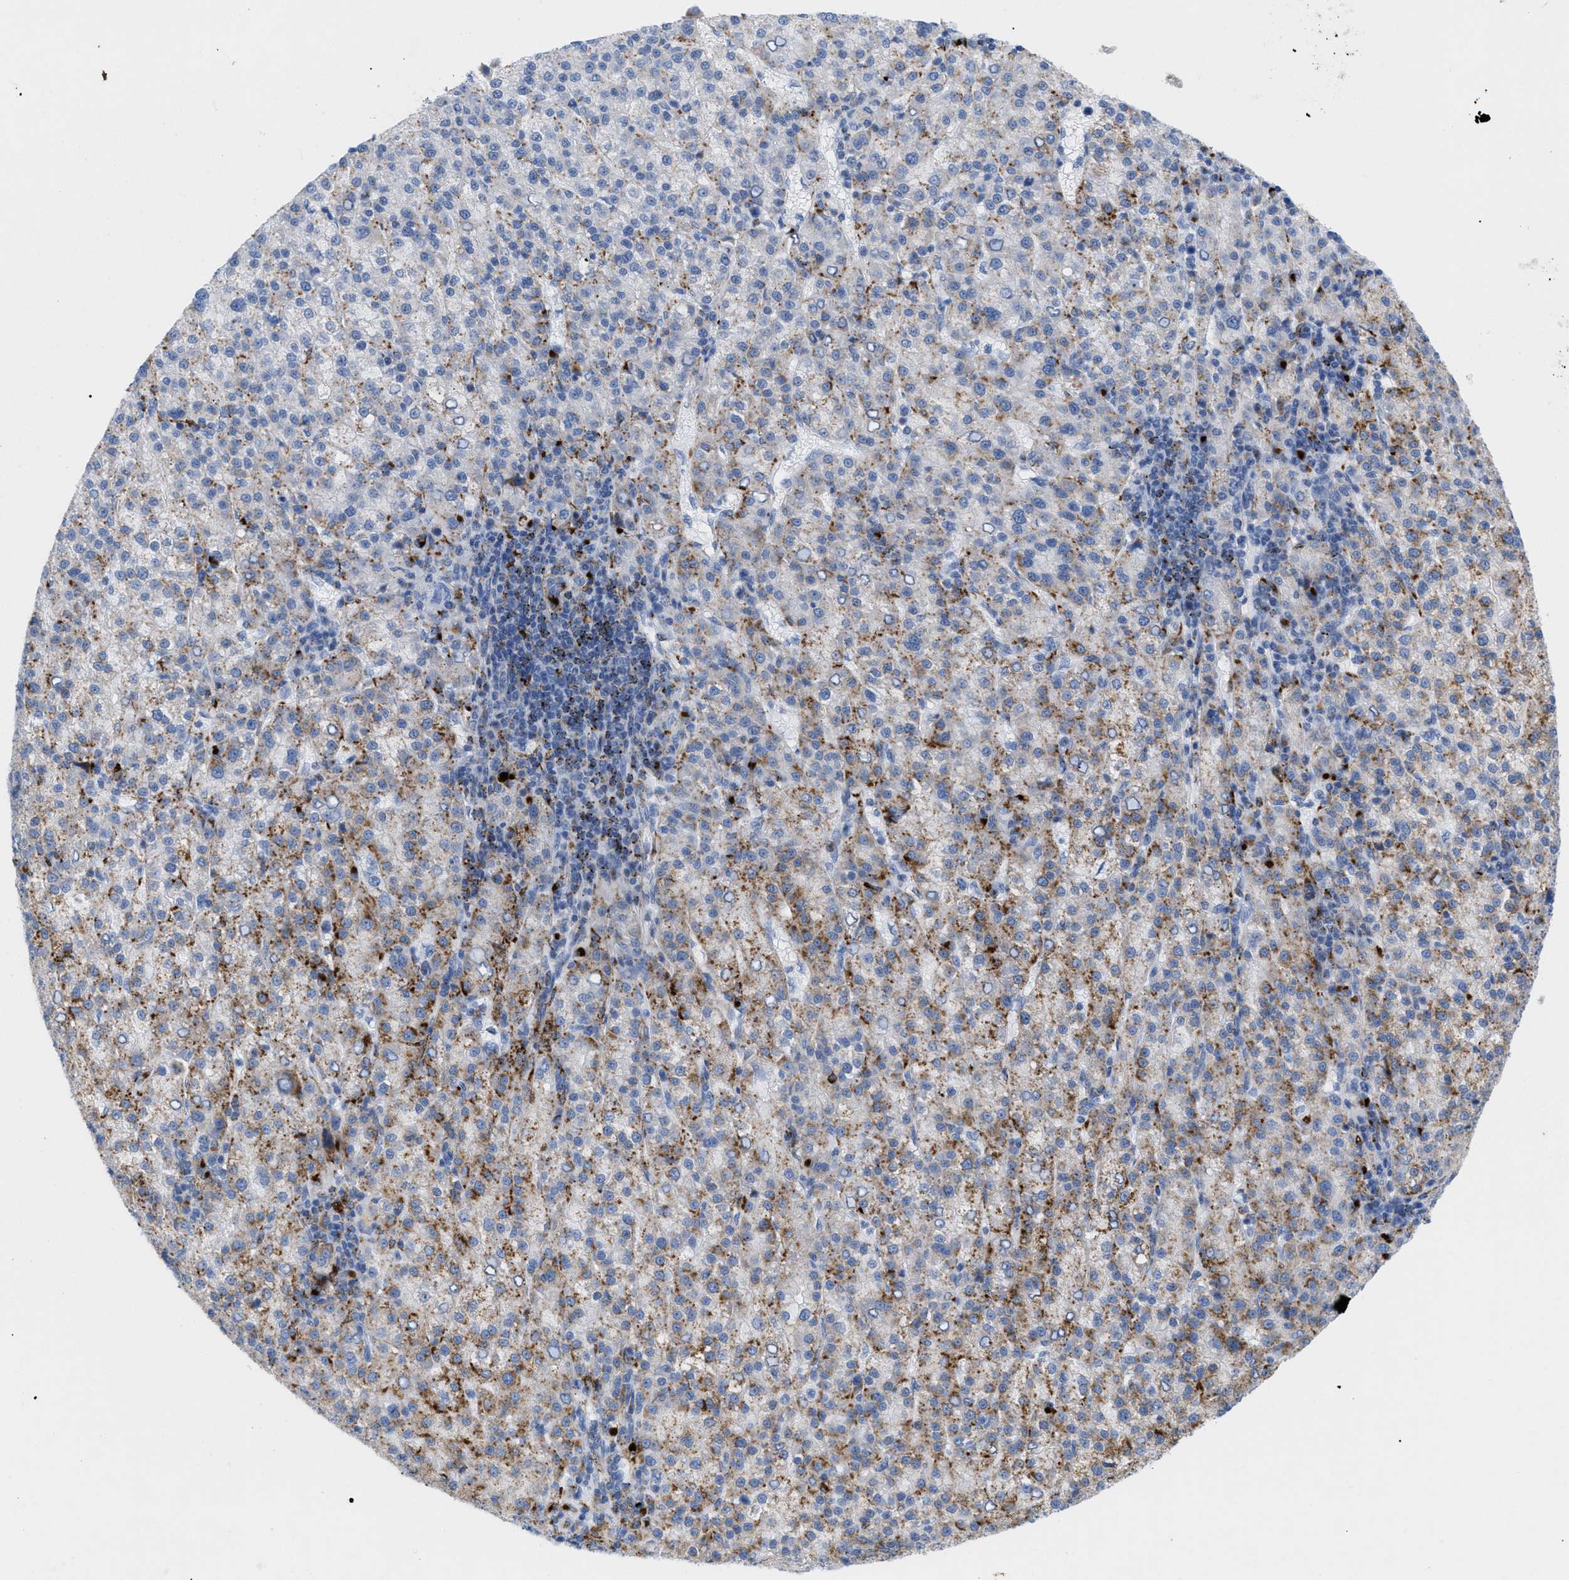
{"staining": {"intensity": "moderate", "quantity": ">75%", "location": "cytoplasmic/membranous"}, "tissue": "liver cancer", "cell_type": "Tumor cells", "image_type": "cancer", "snomed": [{"axis": "morphology", "description": "Carcinoma, Hepatocellular, NOS"}, {"axis": "topography", "description": "Liver"}], "caption": "The immunohistochemical stain highlights moderate cytoplasmic/membranous positivity in tumor cells of liver hepatocellular carcinoma tissue.", "gene": "DRAM2", "patient": {"sex": "female", "age": 58}}